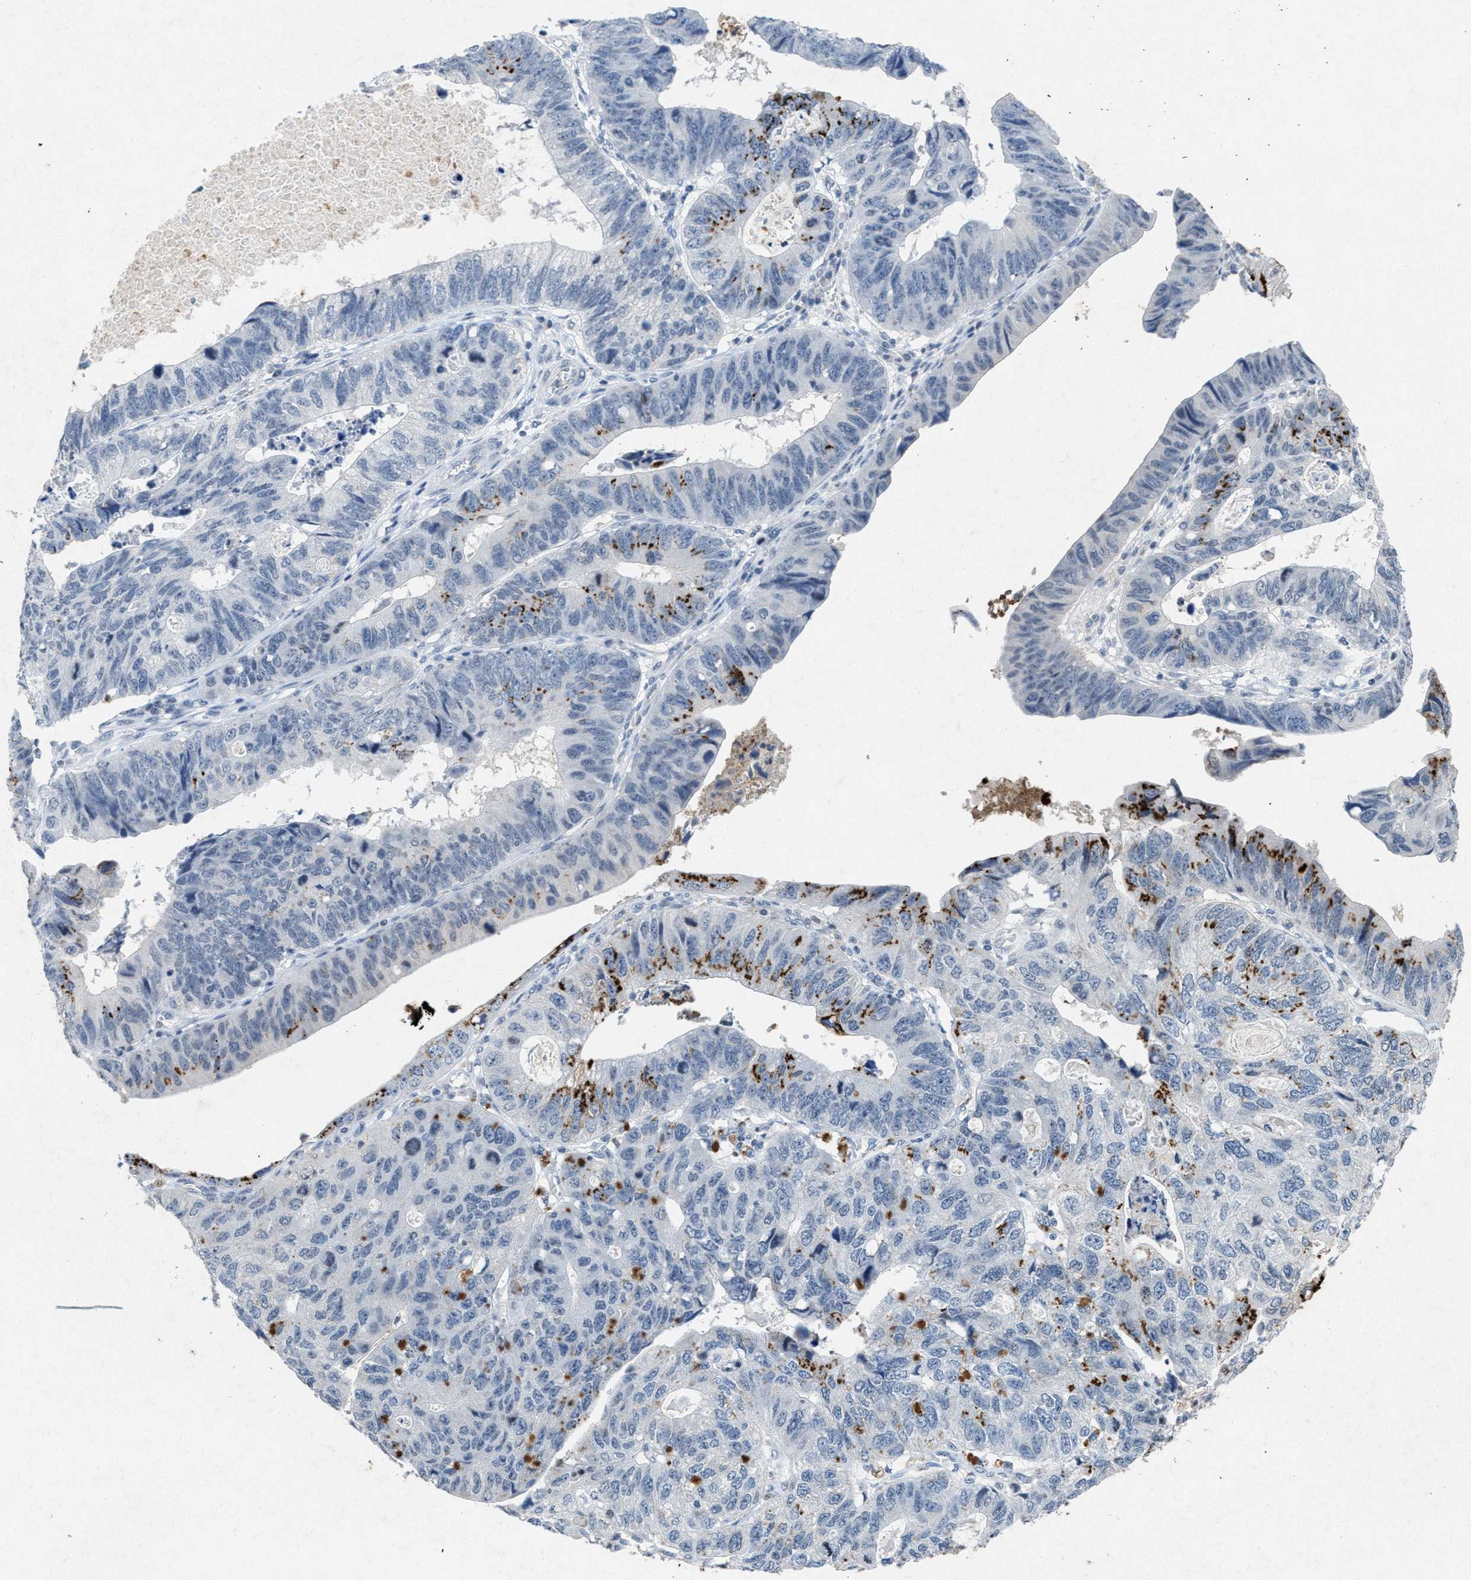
{"staining": {"intensity": "moderate", "quantity": "<25%", "location": "cytoplasmic/membranous"}, "tissue": "stomach cancer", "cell_type": "Tumor cells", "image_type": "cancer", "snomed": [{"axis": "morphology", "description": "Adenocarcinoma, NOS"}, {"axis": "topography", "description": "Stomach"}], "caption": "IHC image of human stomach cancer (adenocarcinoma) stained for a protein (brown), which displays low levels of moderate cytoplasmic/membranous staining in approximately <25% of tumor cells.", "gene": "SLC5A5", "patient": {"sex": "male", "age": 59}}